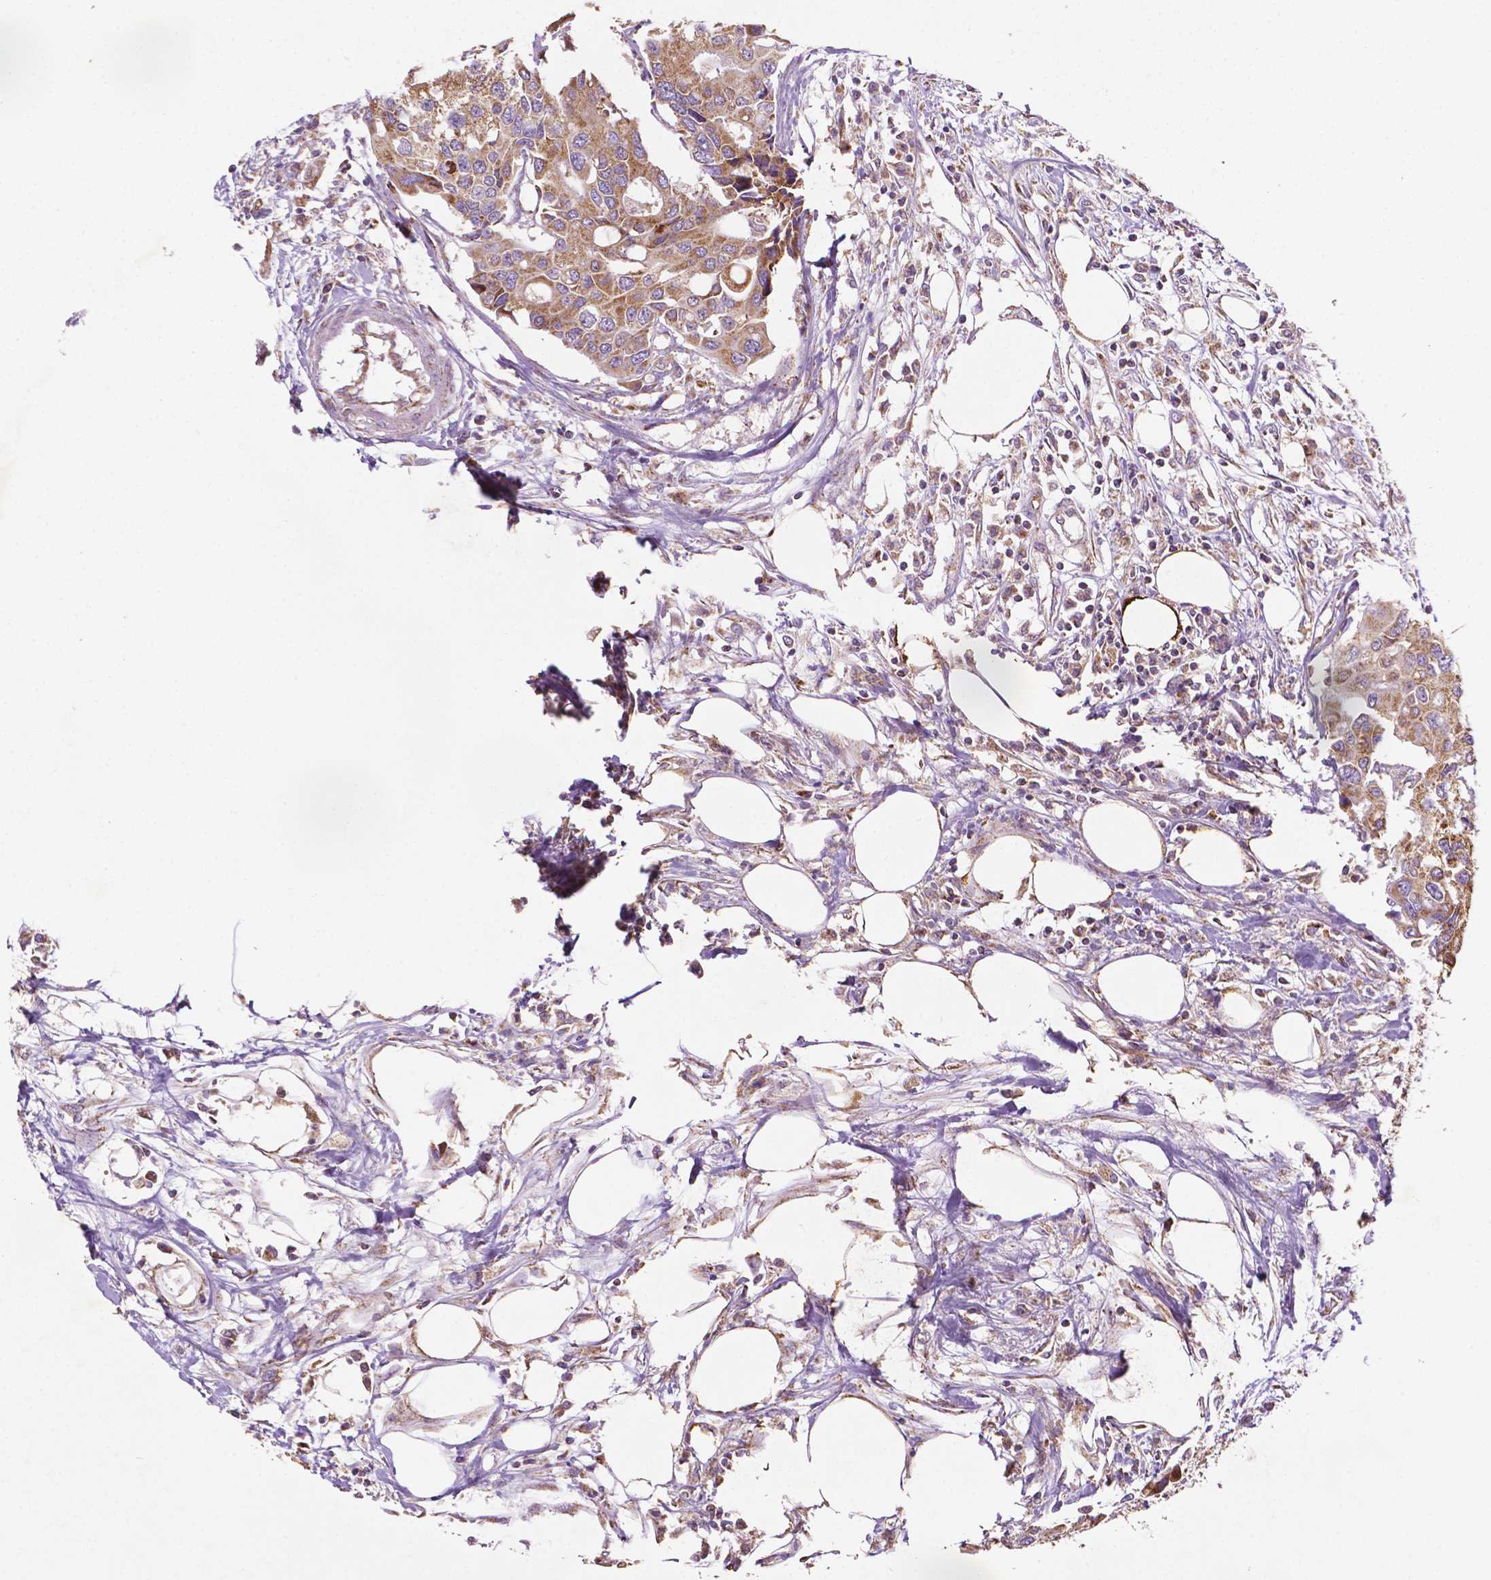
{"staining": {"intensity": "moderate", "quantity": ">75%", "location": "cytoplasmic/membranous"}, "tissue": "colorectal cancer", "cell_type": "Tumor cells", "image_type": "cancer", "snomed": [{"axis": "morphology", "description": "Adenocarcinoma, NOS"}, {"axis": "topography", "description": "Colon"}], "caption": "Colorectal adenocarcinoma was stained to show a protein in brown. There is medium levels of moderate cytoplasmic/membranous staining in about >75% of tumor cells. (DAB (3,3'-diaminobenzidine) IHC, brown staining for protein, blue staining for nuclei).", "gene": "ILVBL", "patient": {"sex": "male", "age": 77}}